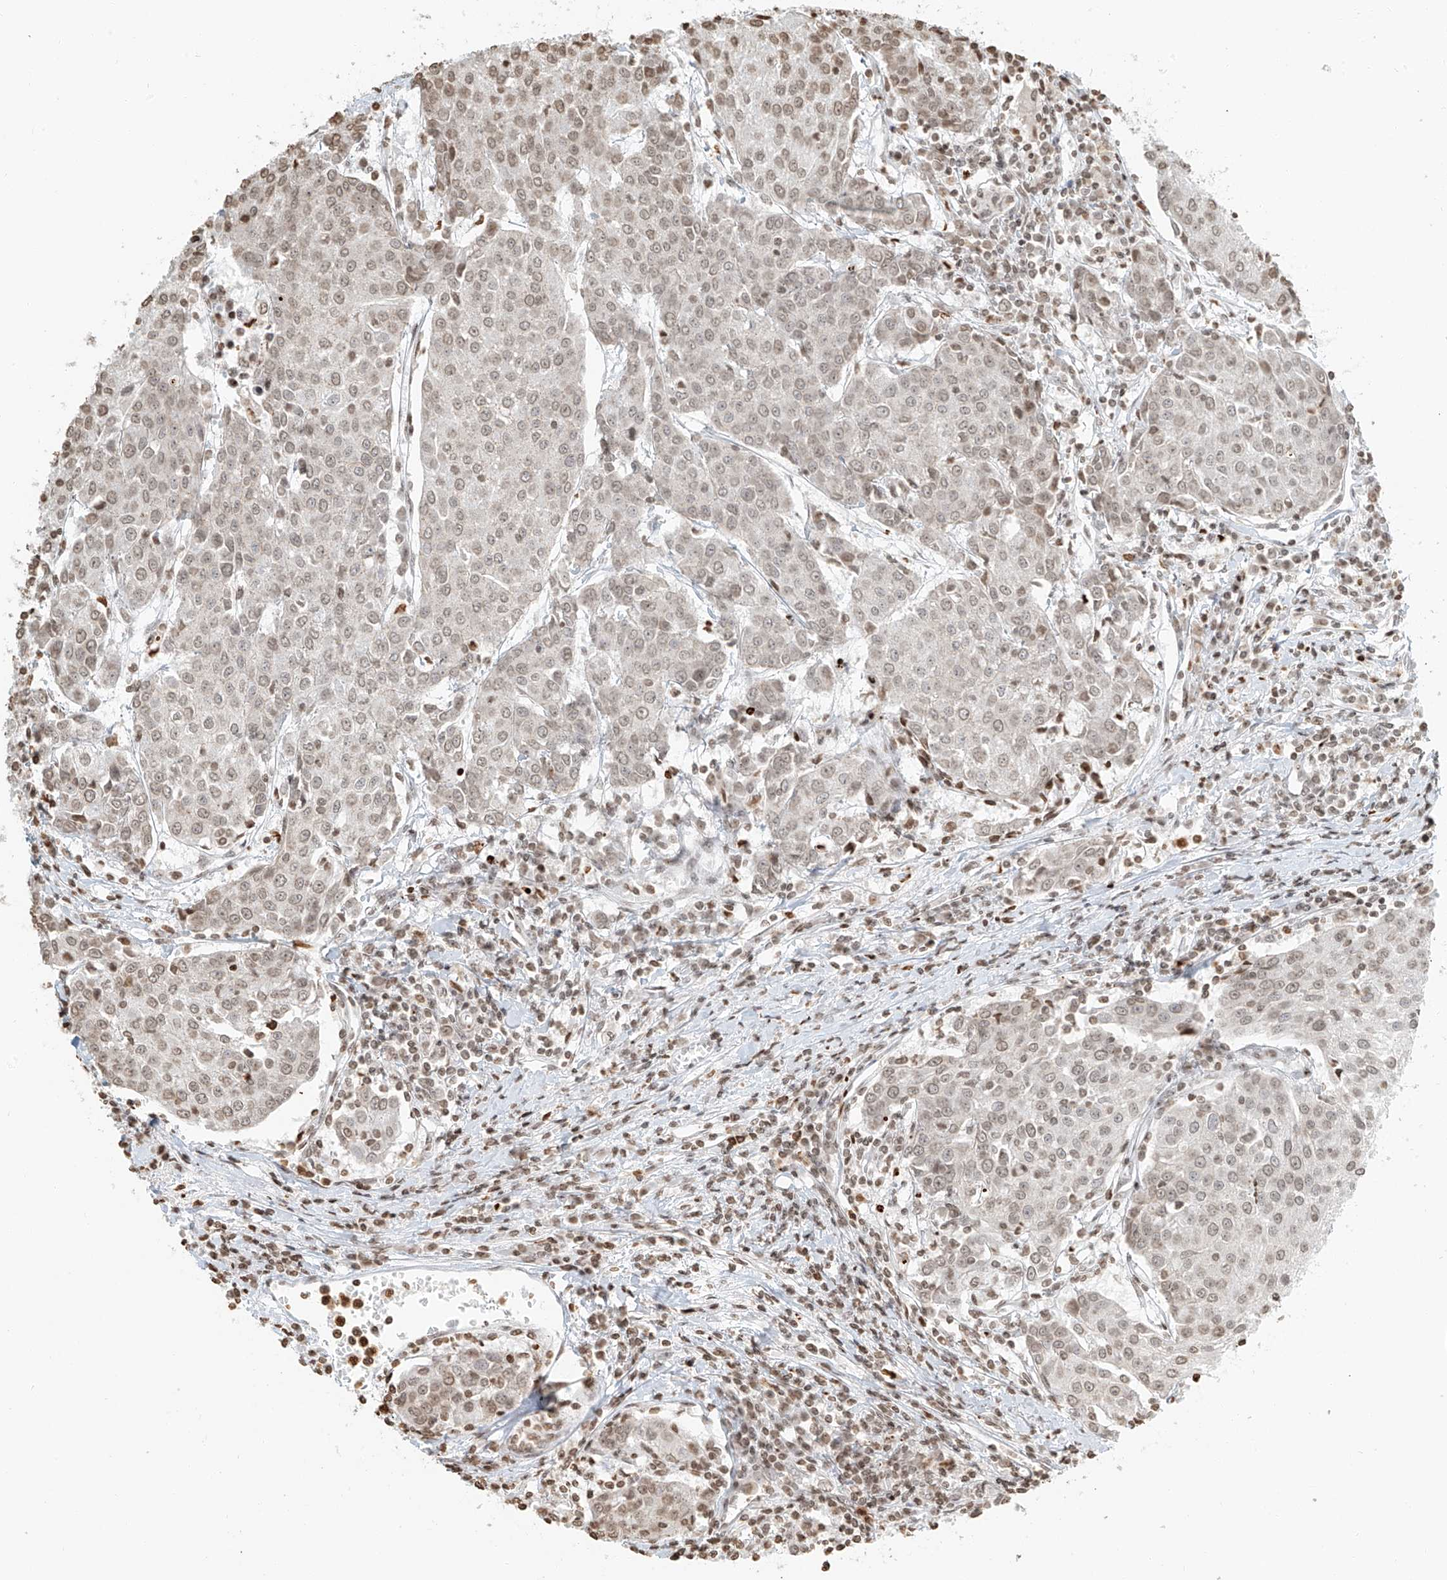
{"staining": {"intensity": "weak", "quantity": ">75%", "location": "nuclear"}, "tissue": "urothelial cancer", "cell_type": "Tumor cells", "image_type": "cancer", "snomed": [{"axis": "morphology", "description": "Urothelial carcinoma, High grade"}, {"axis": "topography", "description": "Urinary bladder"}], "caption": "Urothelial cancer tissue demonstrates weak nuclear expression in about >75% of tumor cells", "gene": "C17orf58", "patient": {"sex": "female", "age": 85}}